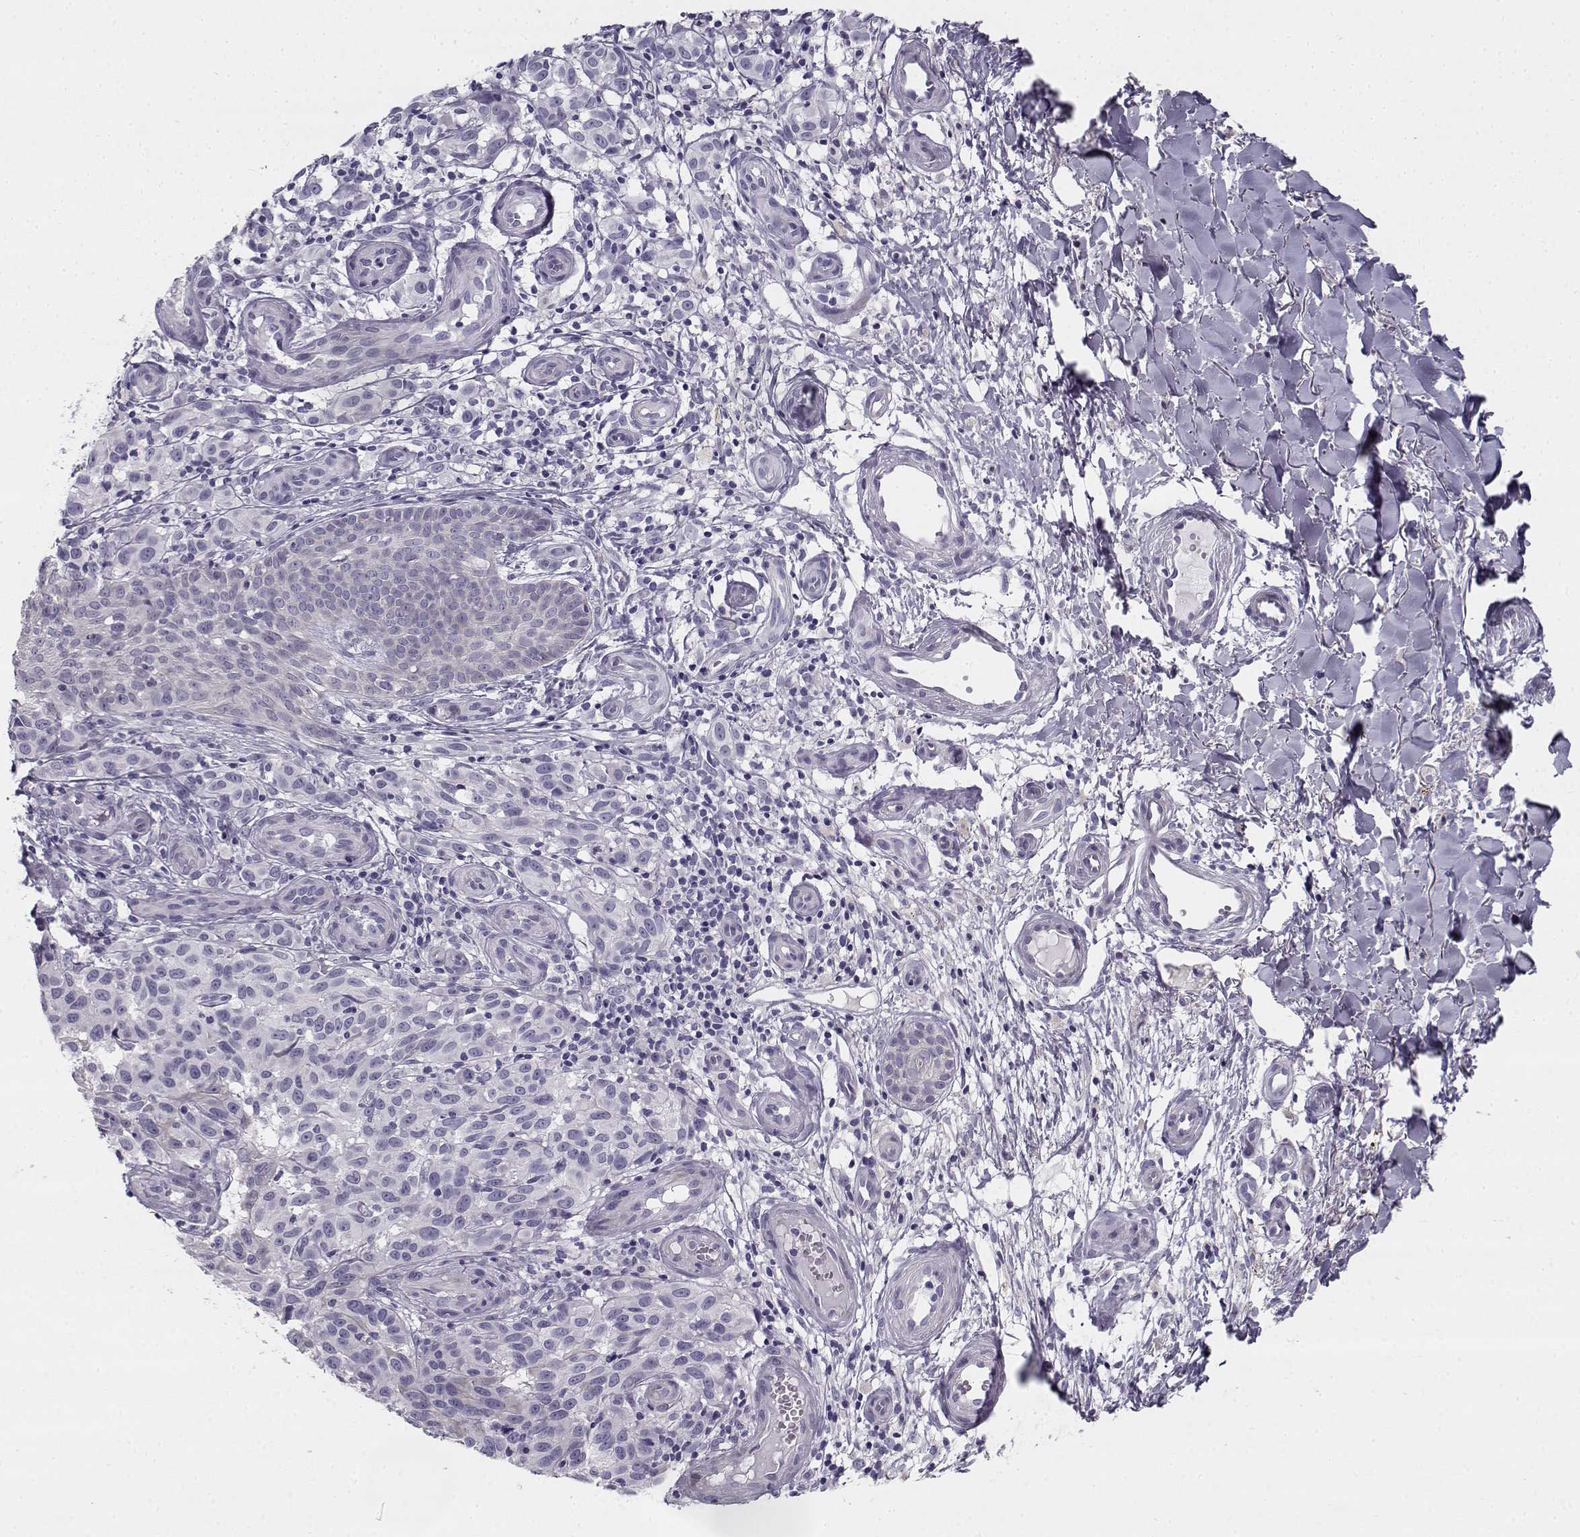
{"staining": {"intensity": "negative", "quantity": "none", "location": "none"}, "tissue": "melanoma", "cell_type": "Tumor cells", "image_type": "cancer", "snomed": [{"axis": "morphology", "description": "Malignant melanoma, NOS"}, {"axis": "topography", "description": "Skin"}], "caption": "A high-resolution micrograph shows immunohistochemistry staining of melanoma, which reveals no significant staining in tumor cells.", "gene": "CREB3L3", "patient": {"sex": "female", "age": 53}}